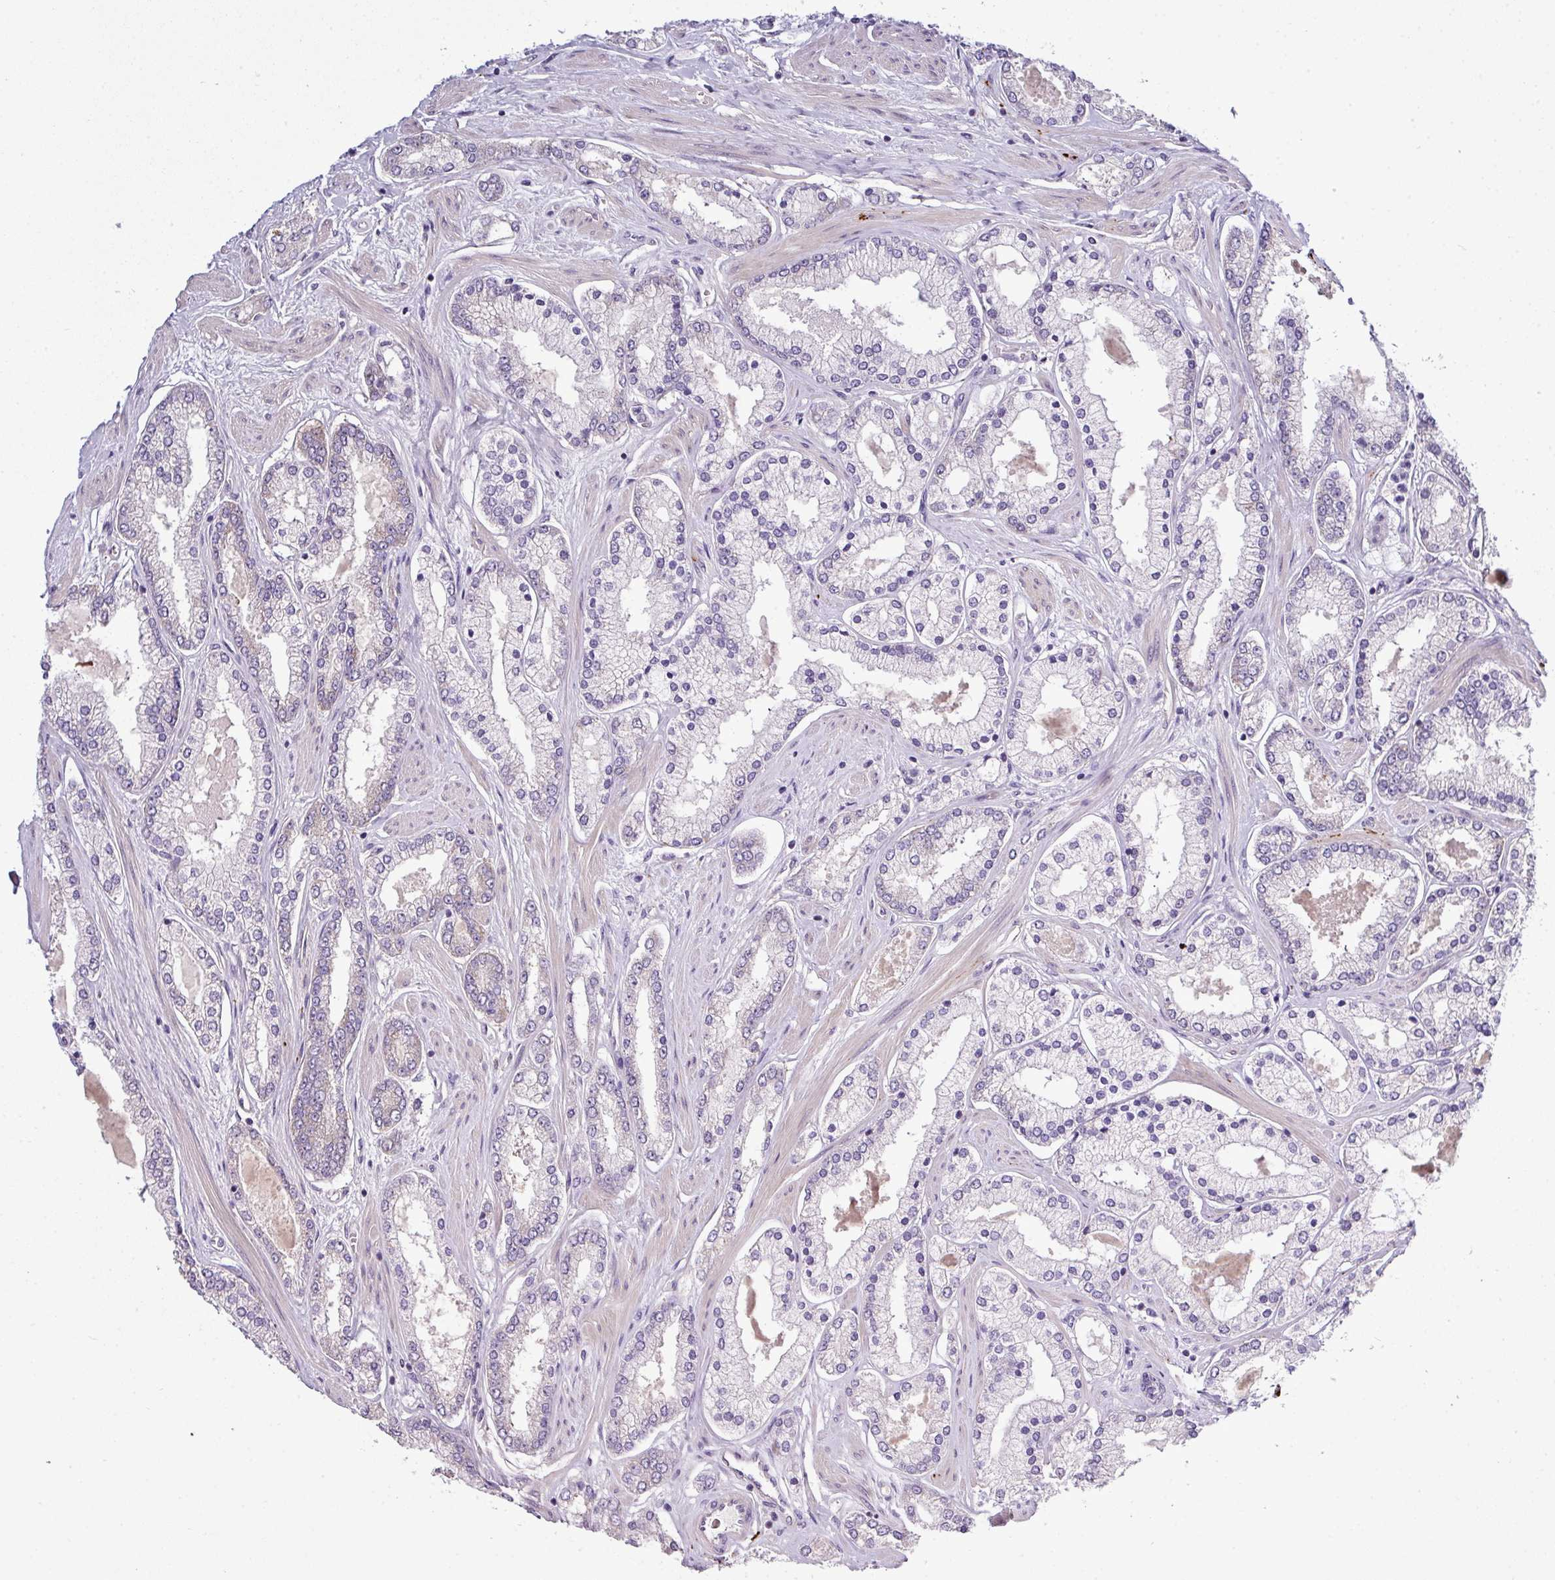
{"staining": {"intensity": "negative", "quantity": "none", "location": "none"}, "tissue": "prostate cancer", "cell_type": "Tumor cells", "image_type": "cancer", "snomed": [{"axis": "morphology", "description": "Adenocarcinoma, Low grade"}, {"axis": "topography", "description": "Prostate"}], "caption": "Image shows no protein expression in tumor cells of prostate low-grade adenocarcinoma tissue.", "gene": "AGAP5", "patient": {"sex": "male", "age": 42}}